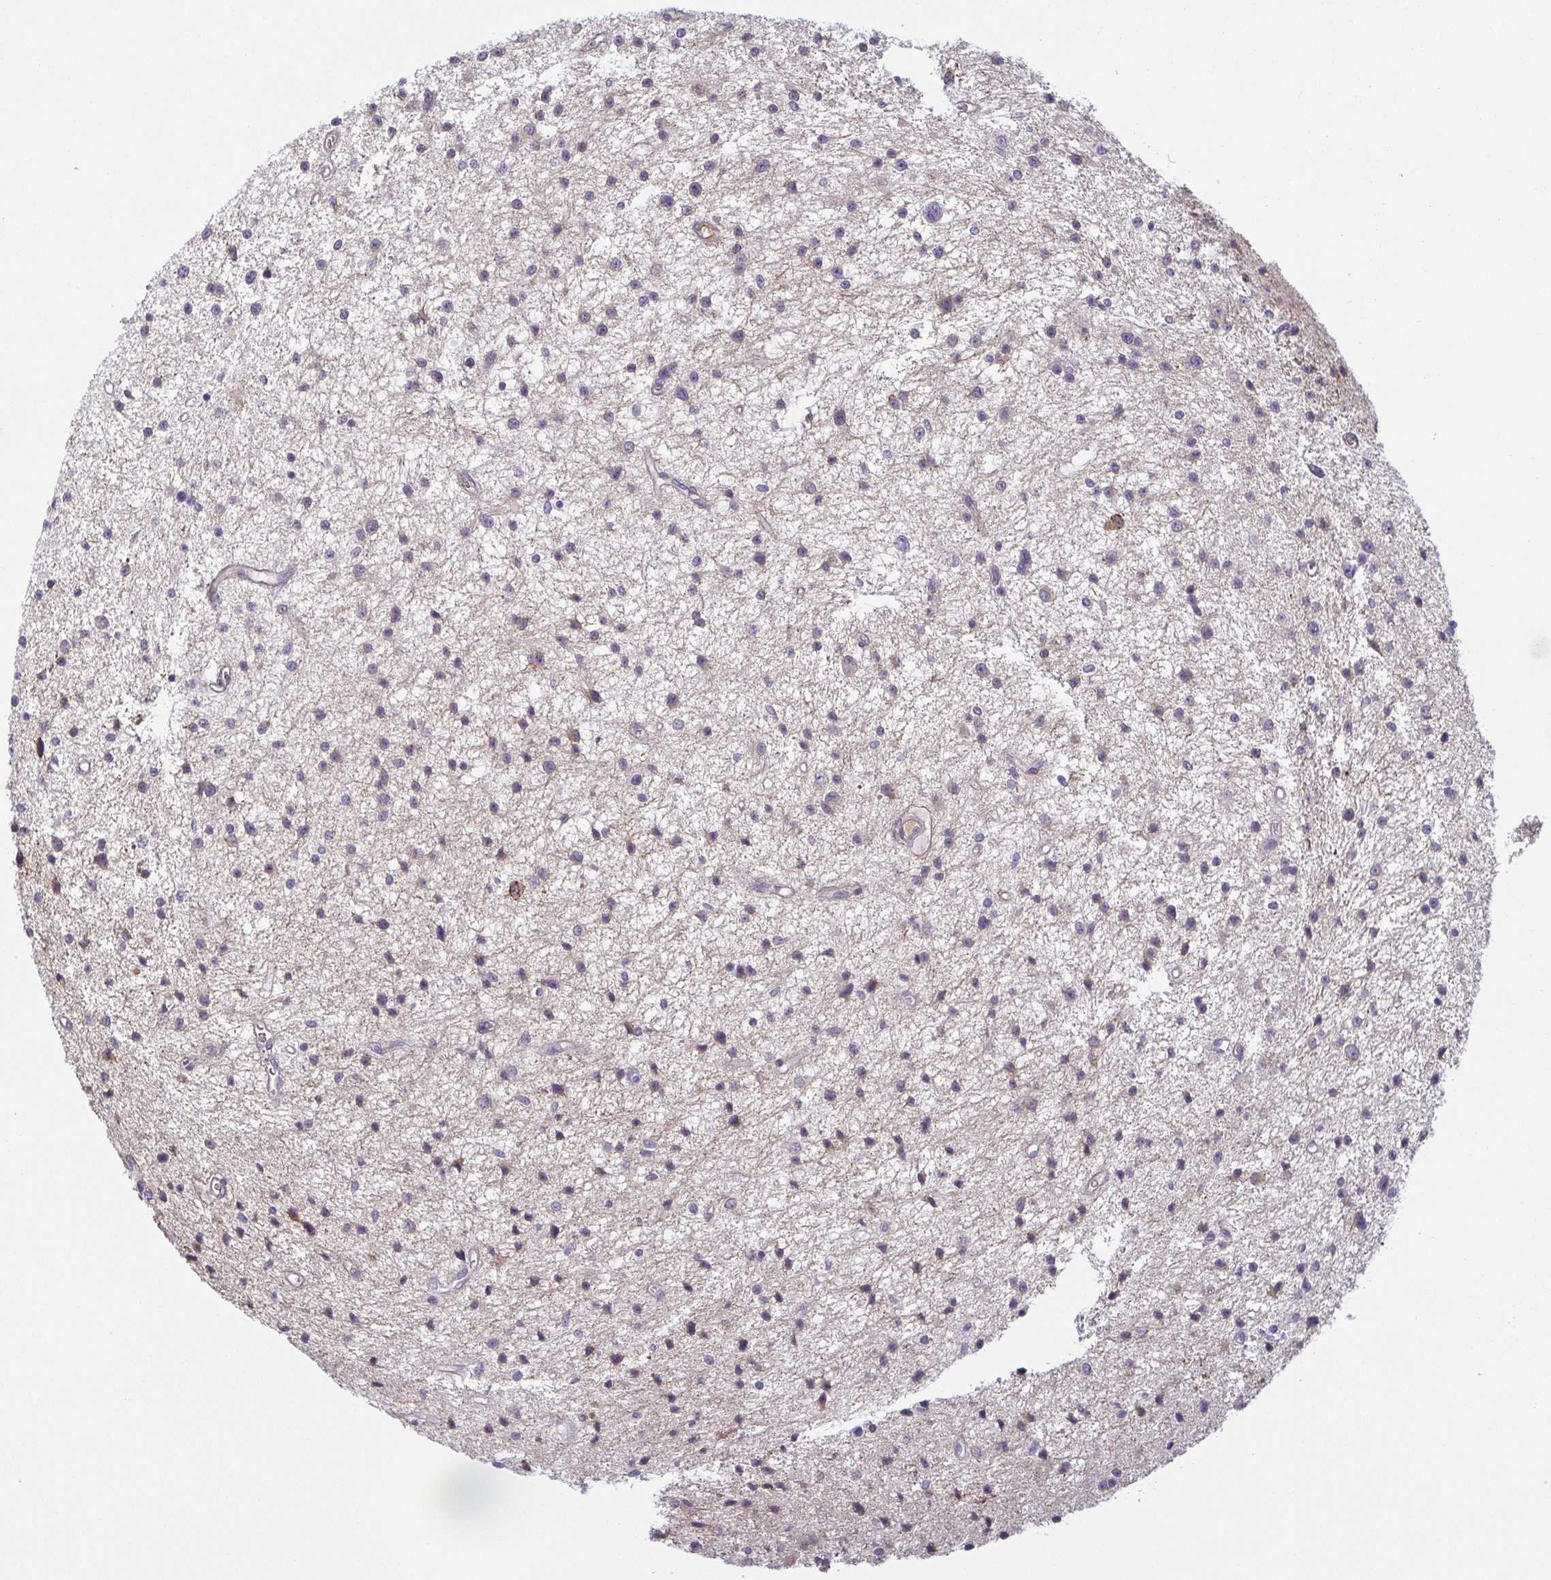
{"staining": {"intensity": "negative", "quantity": "none", "location": "none"}, "tissue": "glioma", "cell_type": "Tumor cells", "image_type": "cancer", "snomed": [{"axis": "morphology", "description": "Glioma, malignant, Low grade"}, {"axis": "topography", "description": "Brain"}], "caption": "The immunohistochemistry (IHC) histopathology image has no significant staining in tumor cells of malignant low-grade glioma tissue.", "gene": "ECM1", "patient": {"sex": "male", "age": 43}}